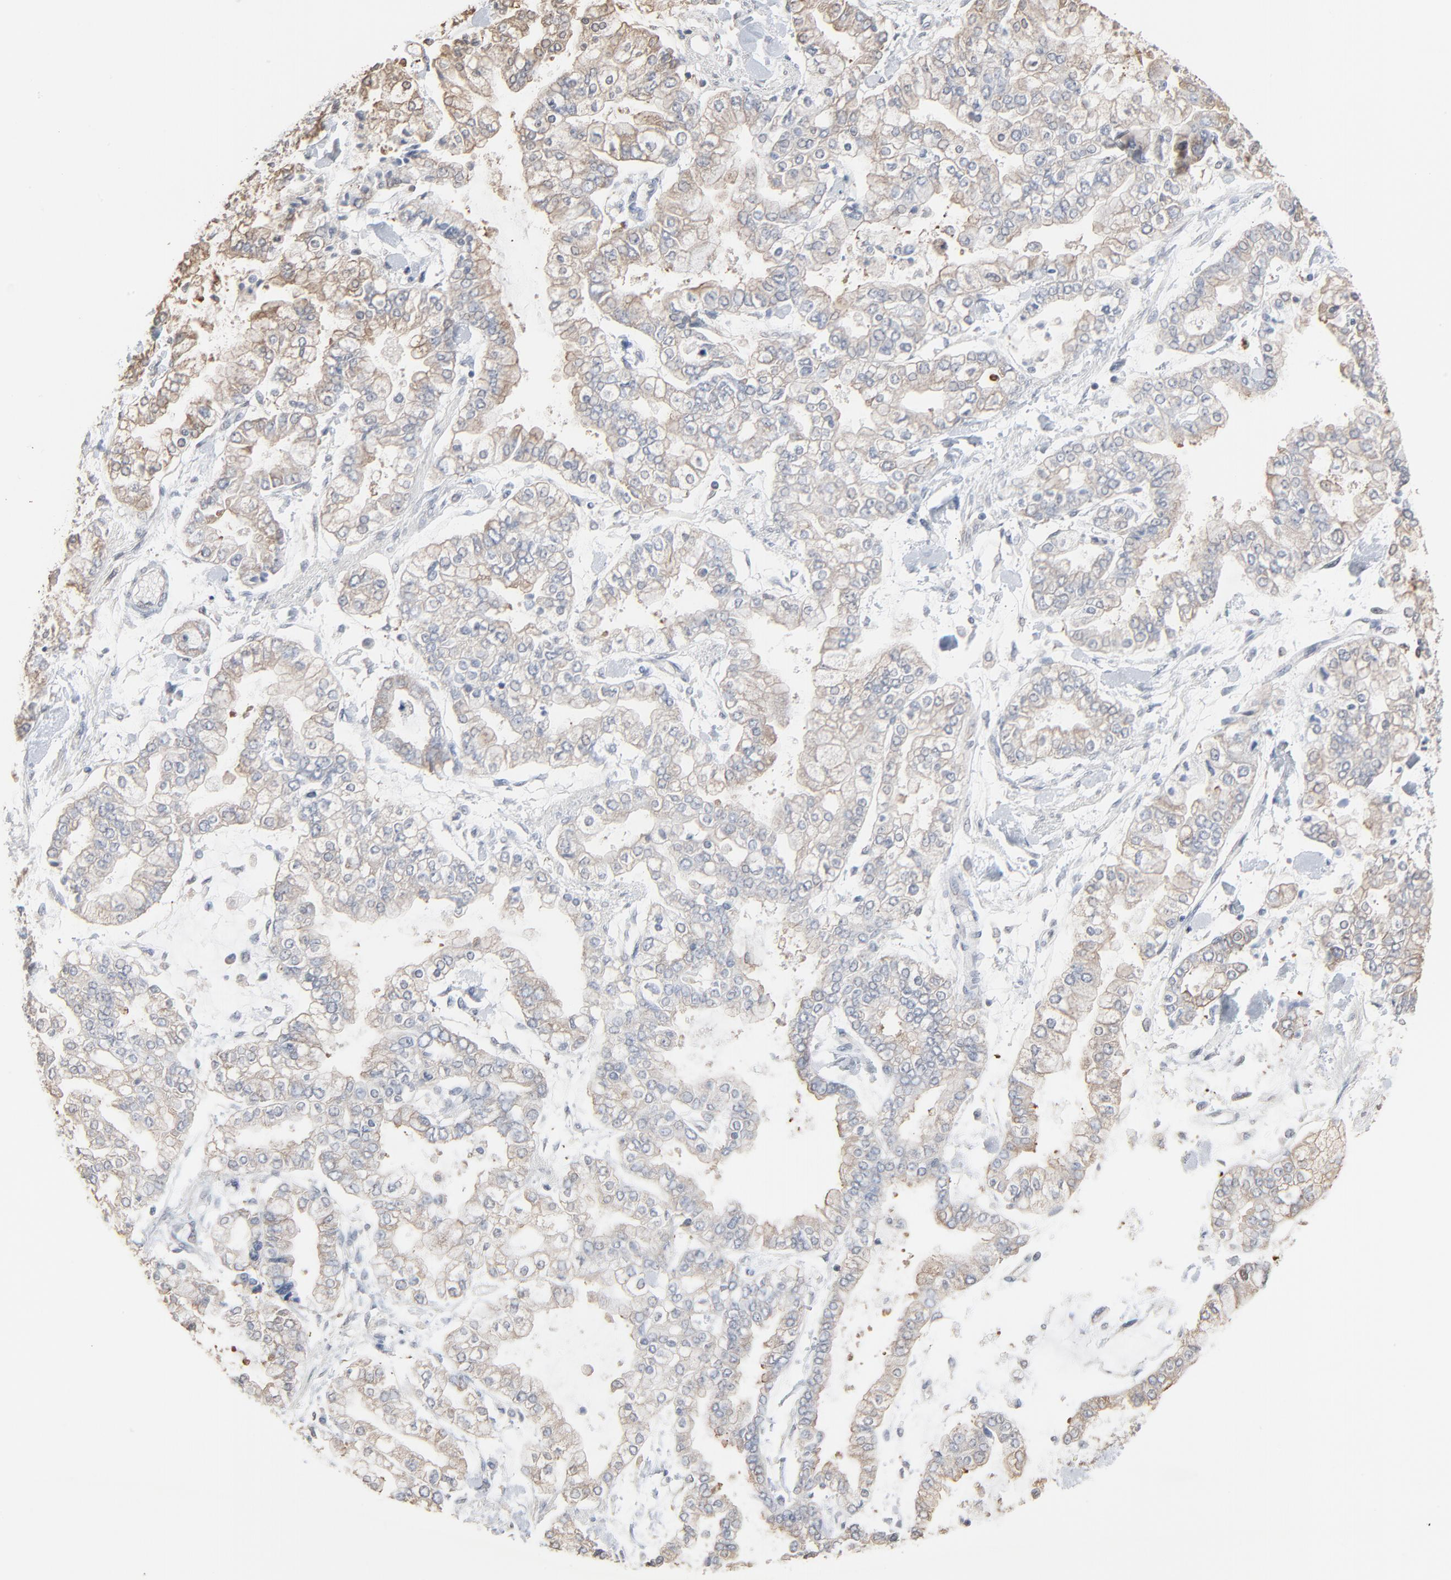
{"staining": {"intensity": "weak", "quantity": "<25%", "location": "cytoplasmic/membranous"}, "tissue": "stomach cancer", "cell_type": "Tumor cells", "image_type": "cancer", "snomed": [{"axis": "morphology", "description": "Normal tissue, NOS"}, {"axis": "morphology", "description": "Adenocarcinoma, NOS"}, {"axis": "topography", "description": "Stomach, upper"}, {"axis": "topography", "description": "Stomach"}], "caption": "Immunohistochemical staining of human stomach cancer (adenocarcinoma) demonstrates no significant staining in tumor cells.", "gene": "CCT5", "patient": {"sex": "male", "age": 76}}